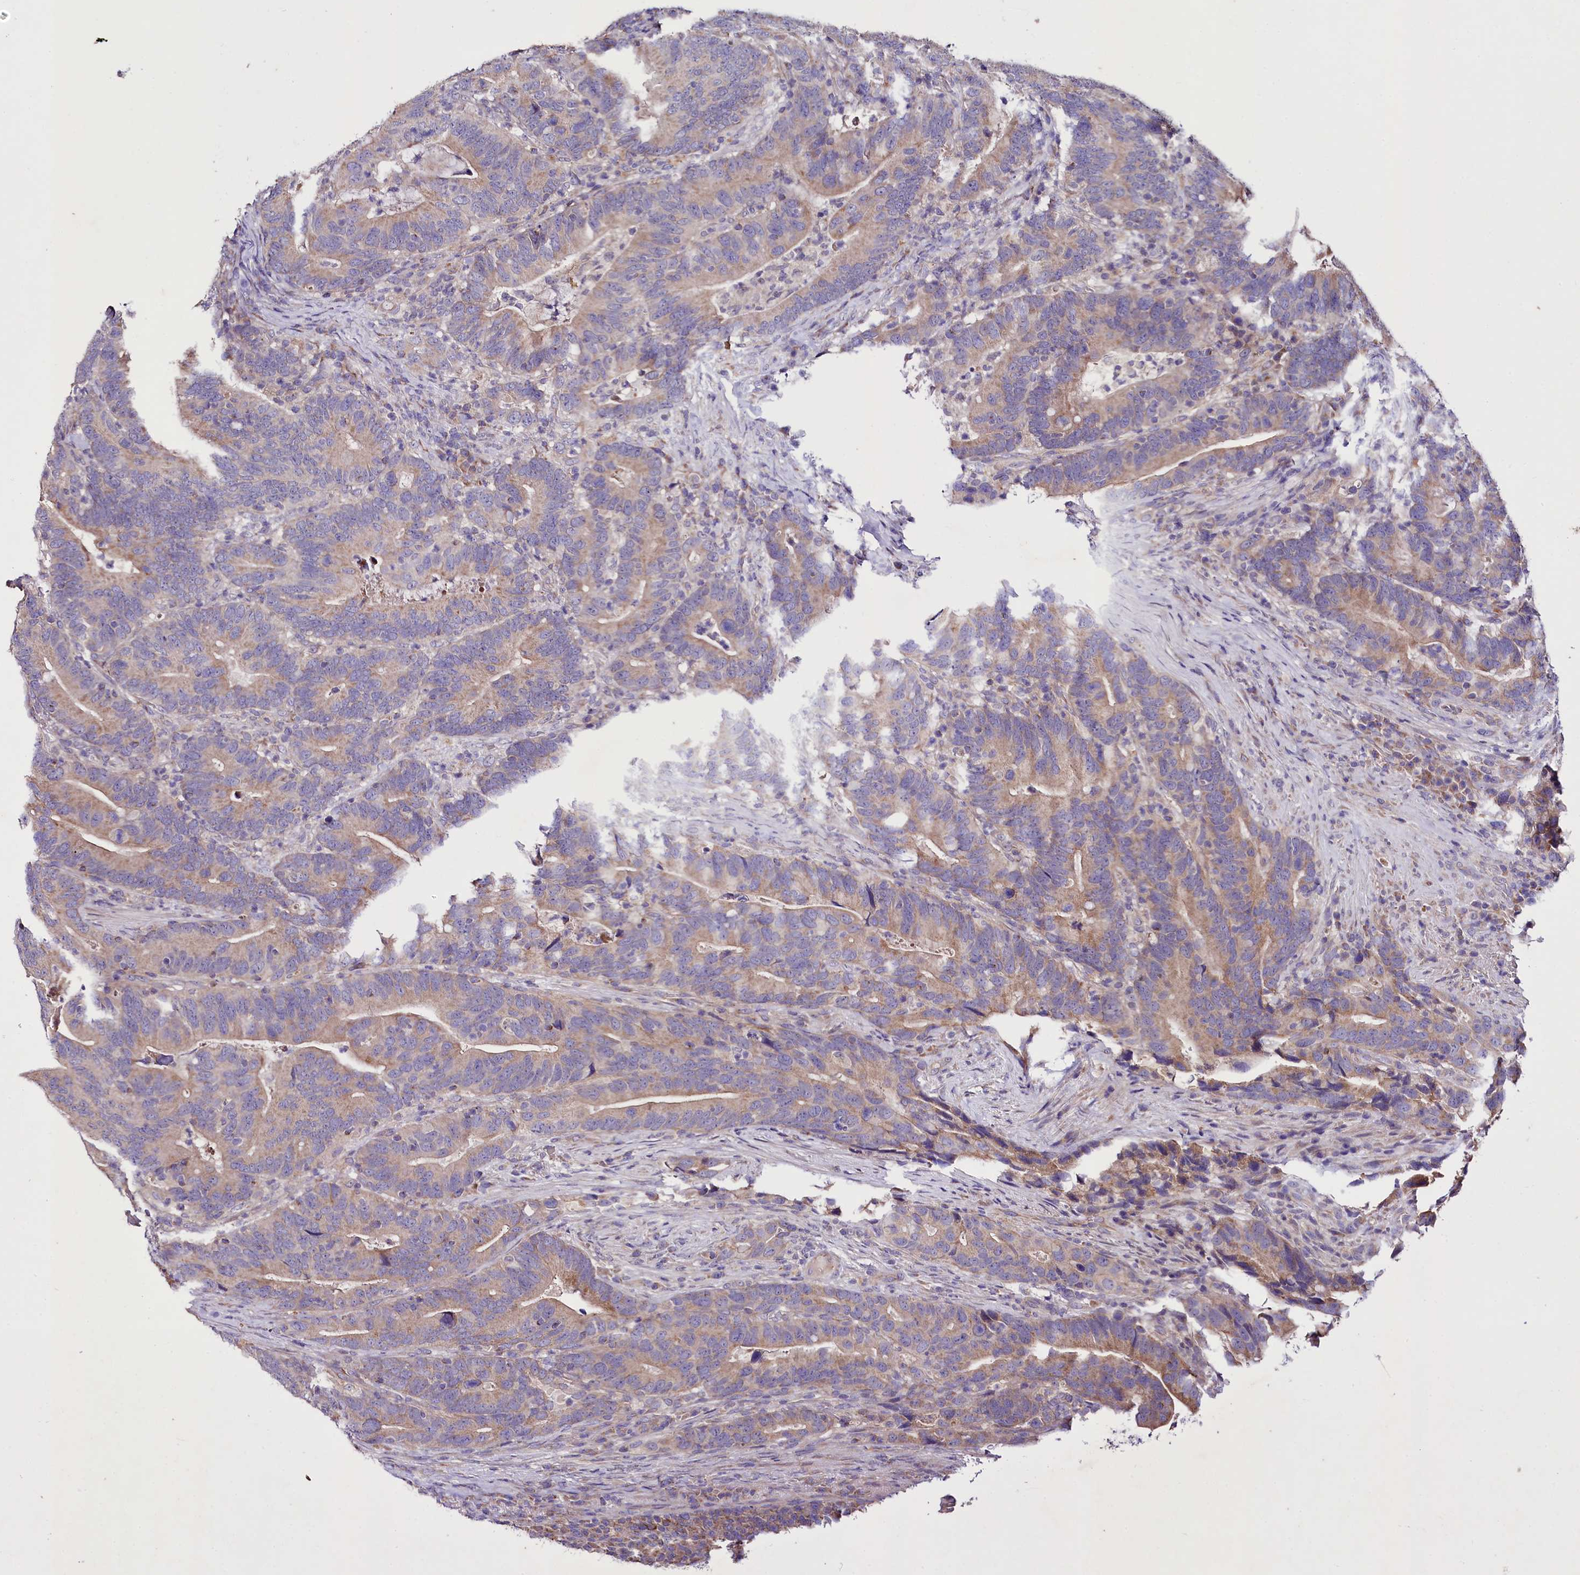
{"staining": {"intensity": "weak", "quantity": "25%-75%", "location": "cytoplasmic/membranous"}, "tissue": "colorectal cancer", "cell_type": "Tumor cells", "image_type": "cancer", "snomed": [{"axis": "morphology", "description": "Adenocarcinoma, NOS"}, {"axis": "topography", "description": "Colon"}], "caption": "Weak cytoplasmic/membranous staining for a protein is present in about 25%-75% of tumor cells of adenocarcinoma (colorectal) using immunohistochemistry.", "gene": "ZNF45", "patient": {"sex": "female", "age": 66}}